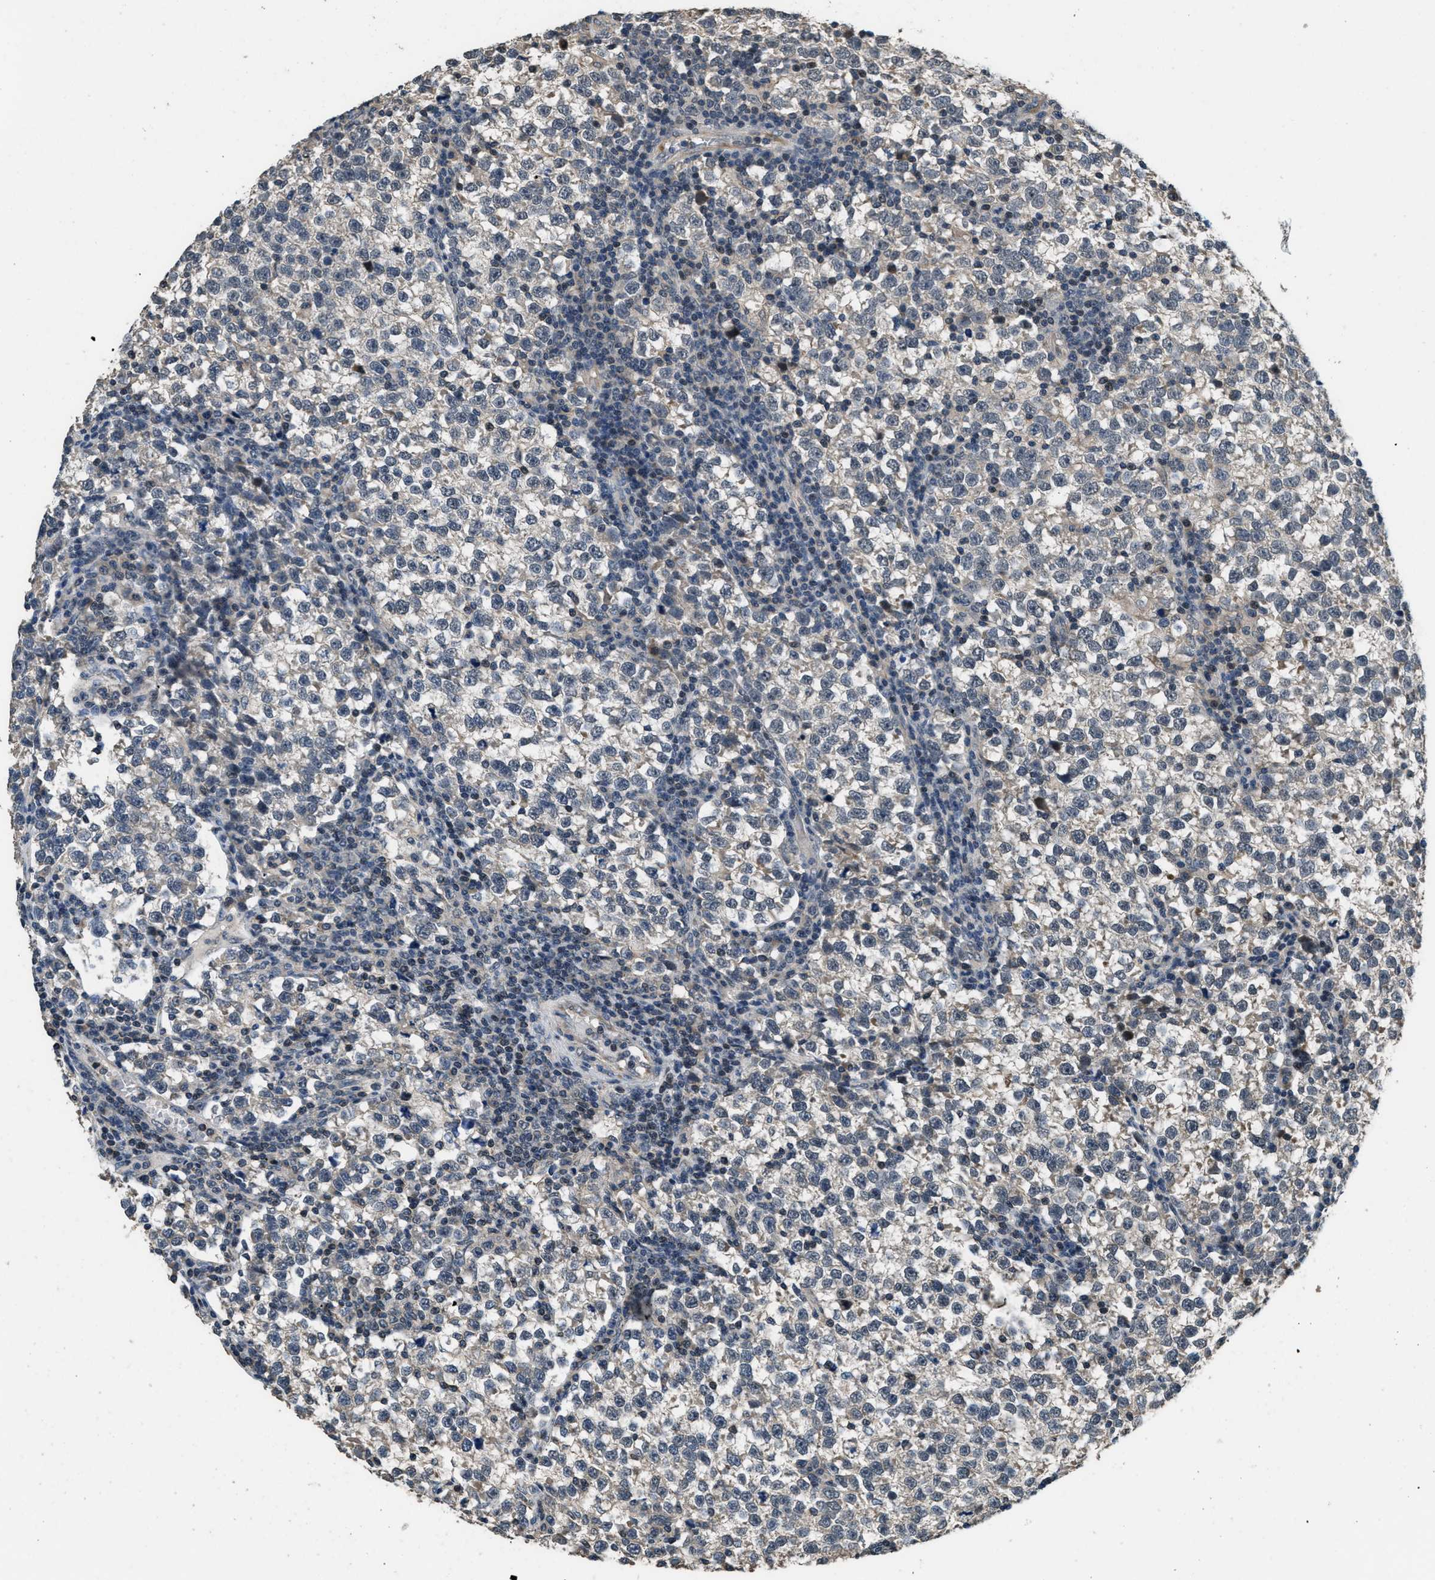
{"staining": {"intensity": "weak", "quantity": "<25%", "location": "cytoplasmic/membranous"}, "tissue": "testis cancer", "cell_type": "Tumor cells", "image_type": "cancer", "snomed": [{"axis": "morphology", "description": "Normal tissue, NOS"}, {"axis": "morphology", "description": "Seminoma, NOS"}, {"axis": "topography", "description": "Testis"}], "caption": "Testis seminoma stained for a protein using immunohistochemistry shows no expression tumor cells.", "gene": "NAT1", "patient": {"sex": "male", "age": 43}}